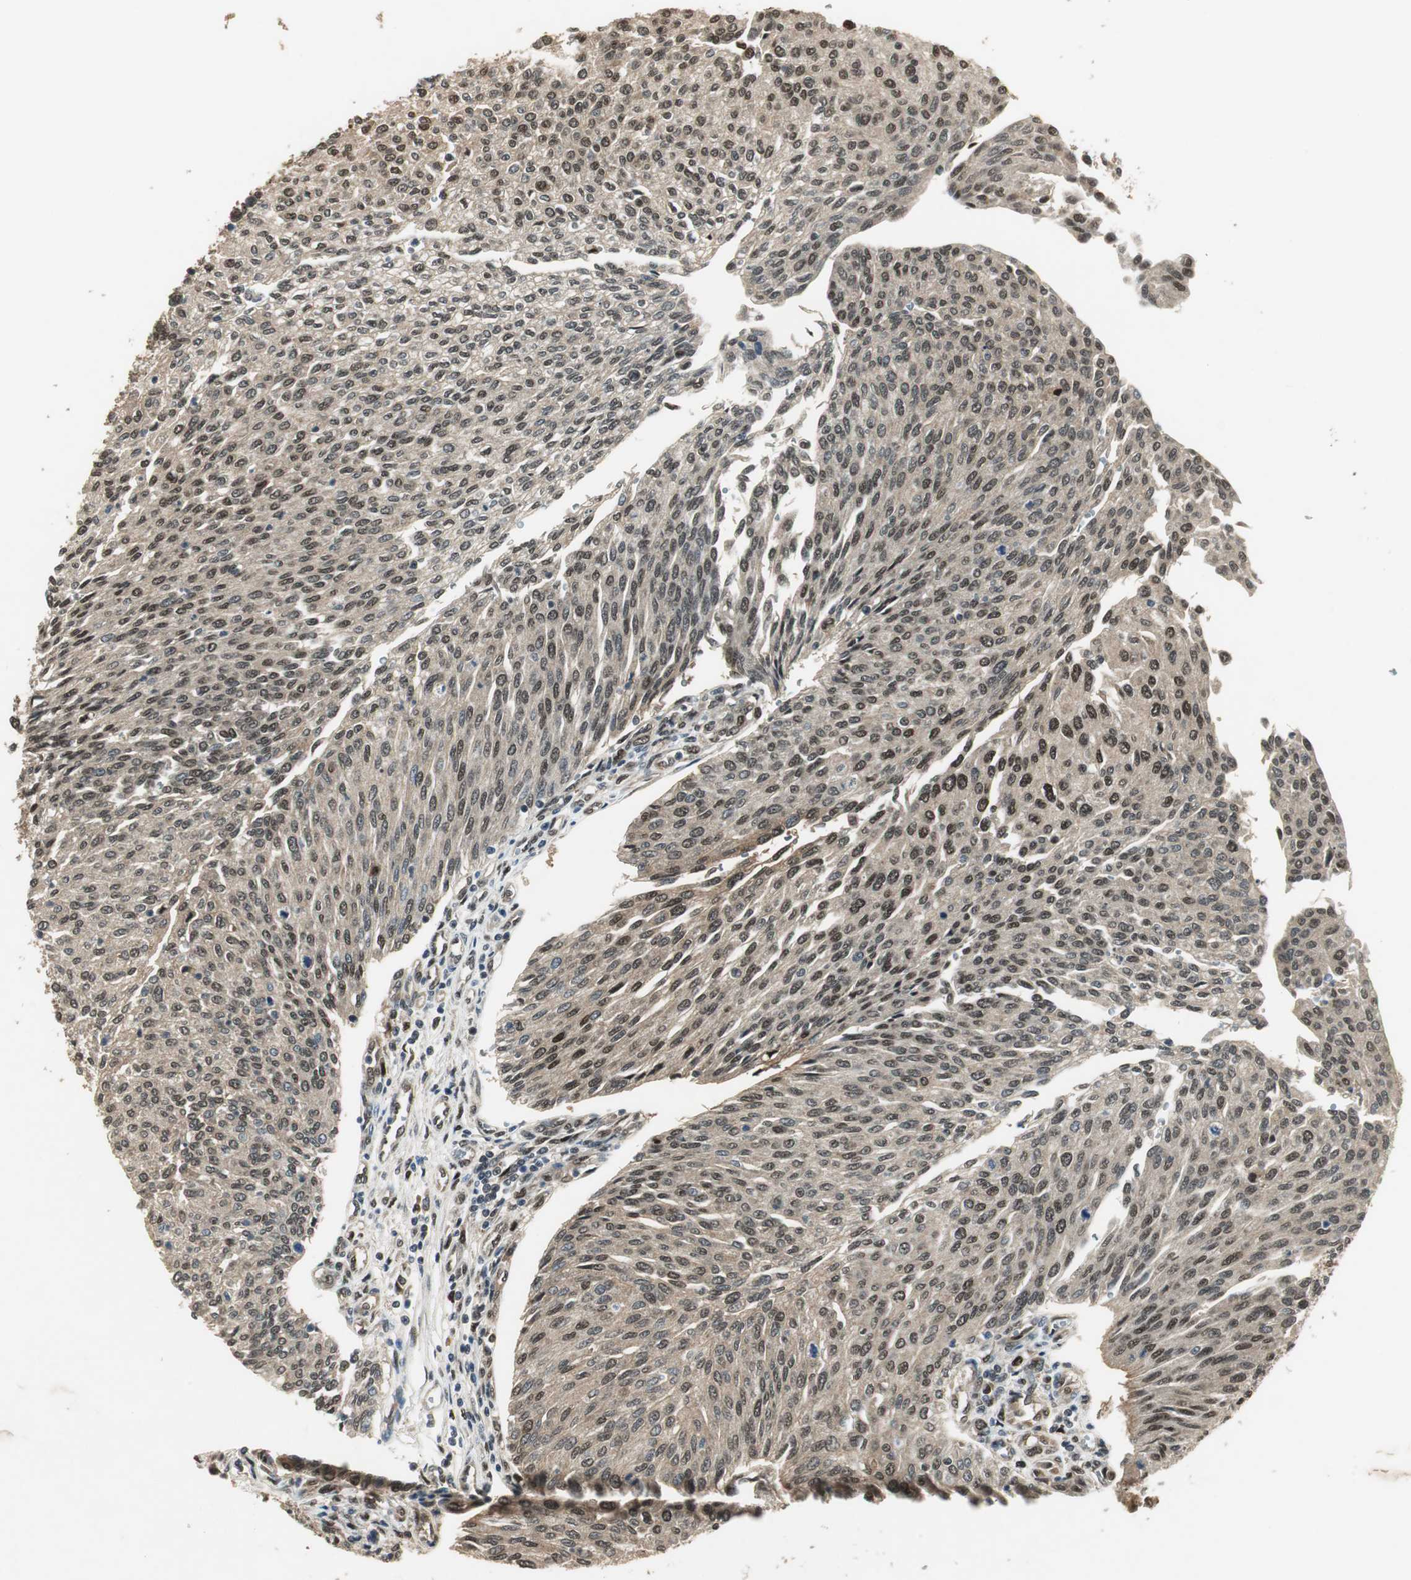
{"staining": {"intensity": "weak", "quantity": ">75%", "location": "cytoplasmic/membranous,nuclear"}, "tissue": "urothelial cancer", "cell_type": "Tumor cells", "image_type": "cancer", "snomed": [{"axis": "morphology", "description": "Urothelial carcinoma, Low grade"}, {"axis": "topography", "description": "Urinary bladder"}], "caption": "Urothelial cancer was stained to show a protein in brown. There is low levels of weak cytoplasmic/membranous and nuclear expression in about >75% of tumor cells. The staining is performed using DAB (3,3'-diaminobenzidine) brown chromogen to label protein expression. The nuclei are counter-stained blue using hematoxylin.", "gene": "PSMB4", "patient": {"sex": "female", "age": 79}}